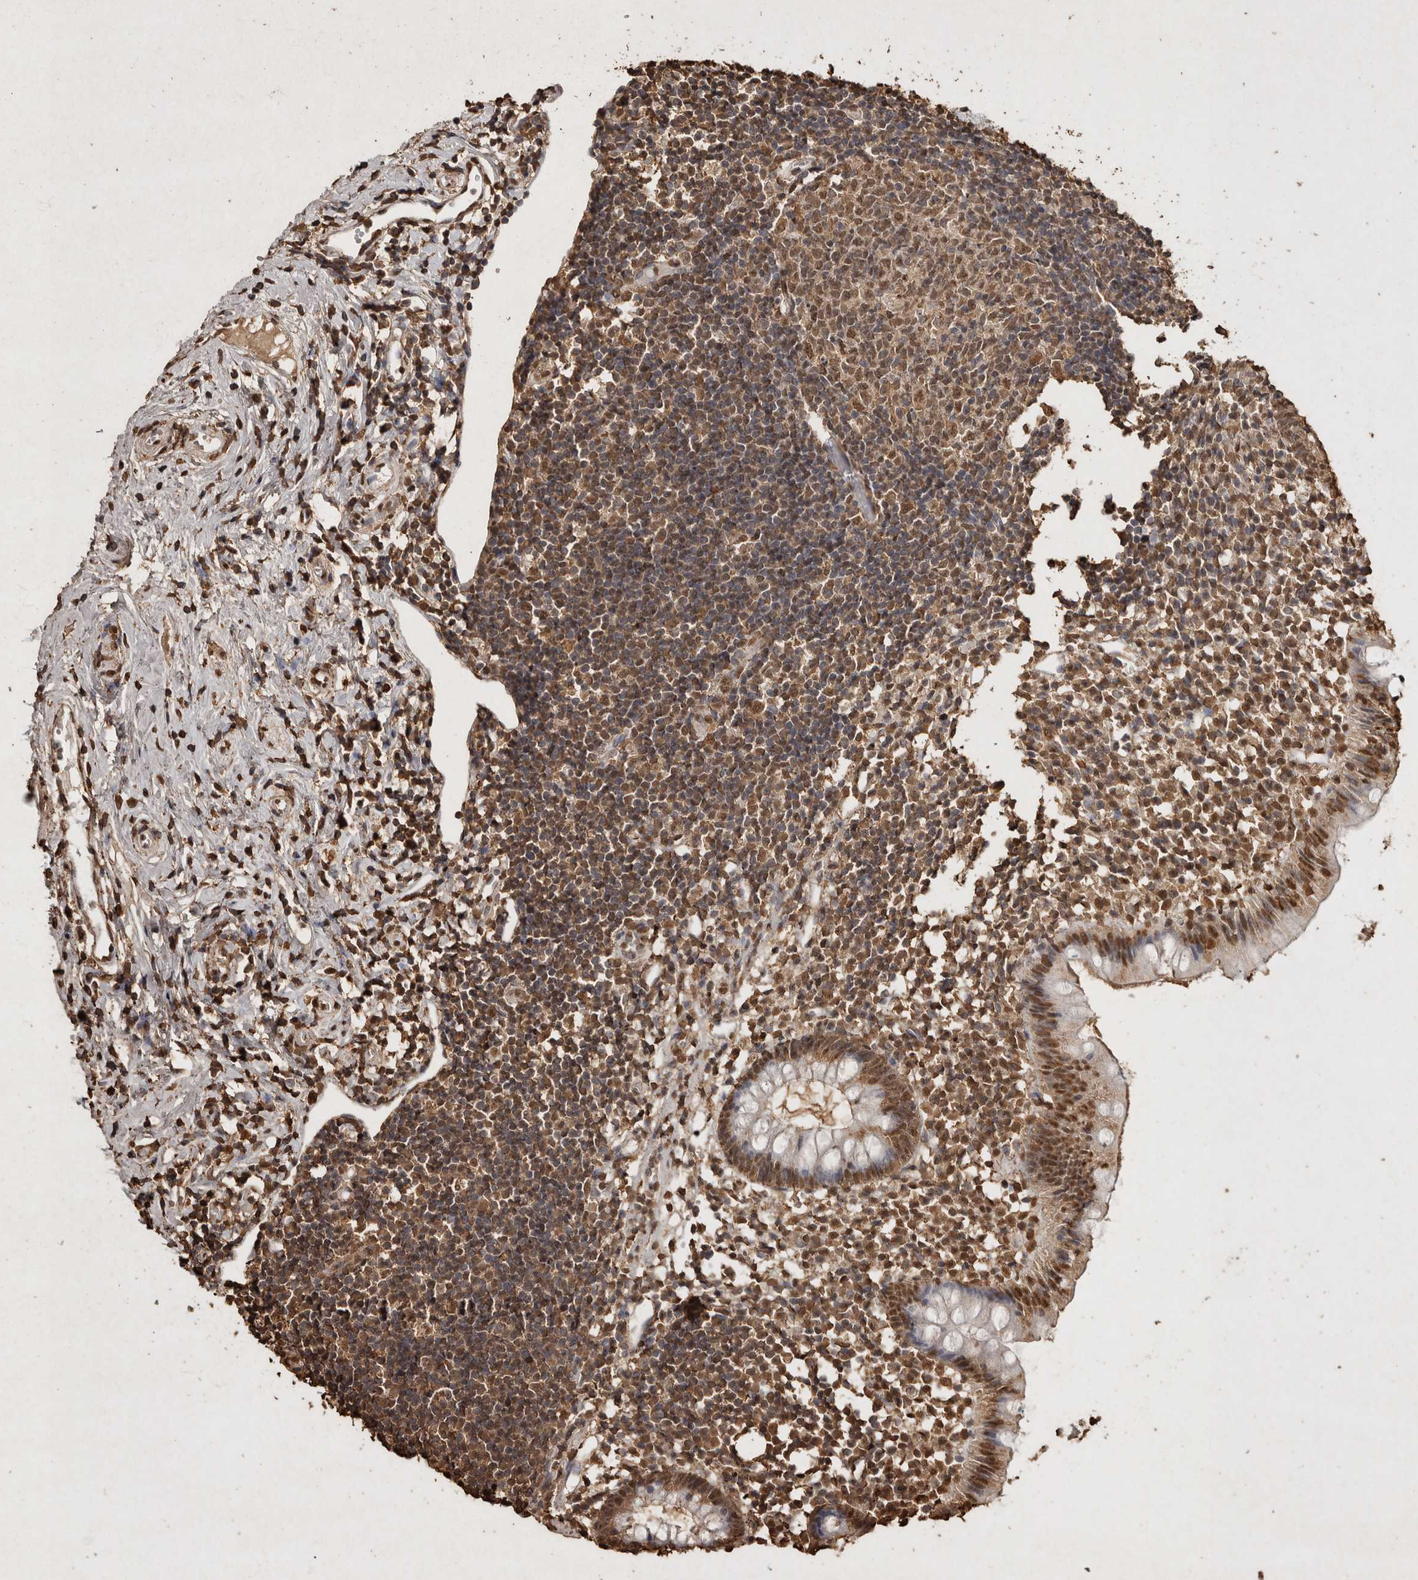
{"staining": {"intensity": "moderate", "quantity": ">75%", "location": "cytoplasmic/membranous,nuclear"}, "tissue": "appendix", "cell_type": "Glandular cells", "image_type": "normal", "snomed": [{"axis": "morphology", "description": "Normal tissue, NOS"}, {"axis": "topography", "description": "Appendix"}], "caption": "The immunohistochemical stain labels moderate cytoplasmic/membranous,nuclear staining in glandular cells of normal appendix. Using DAB (3,3'-diaminobenzidine) (brown) and hematoxylin (blue) stains, captured at high magnification using brightfield microscopy.", "gene": "FSTL3", "patient": {"sex": "female", "age": 20}}